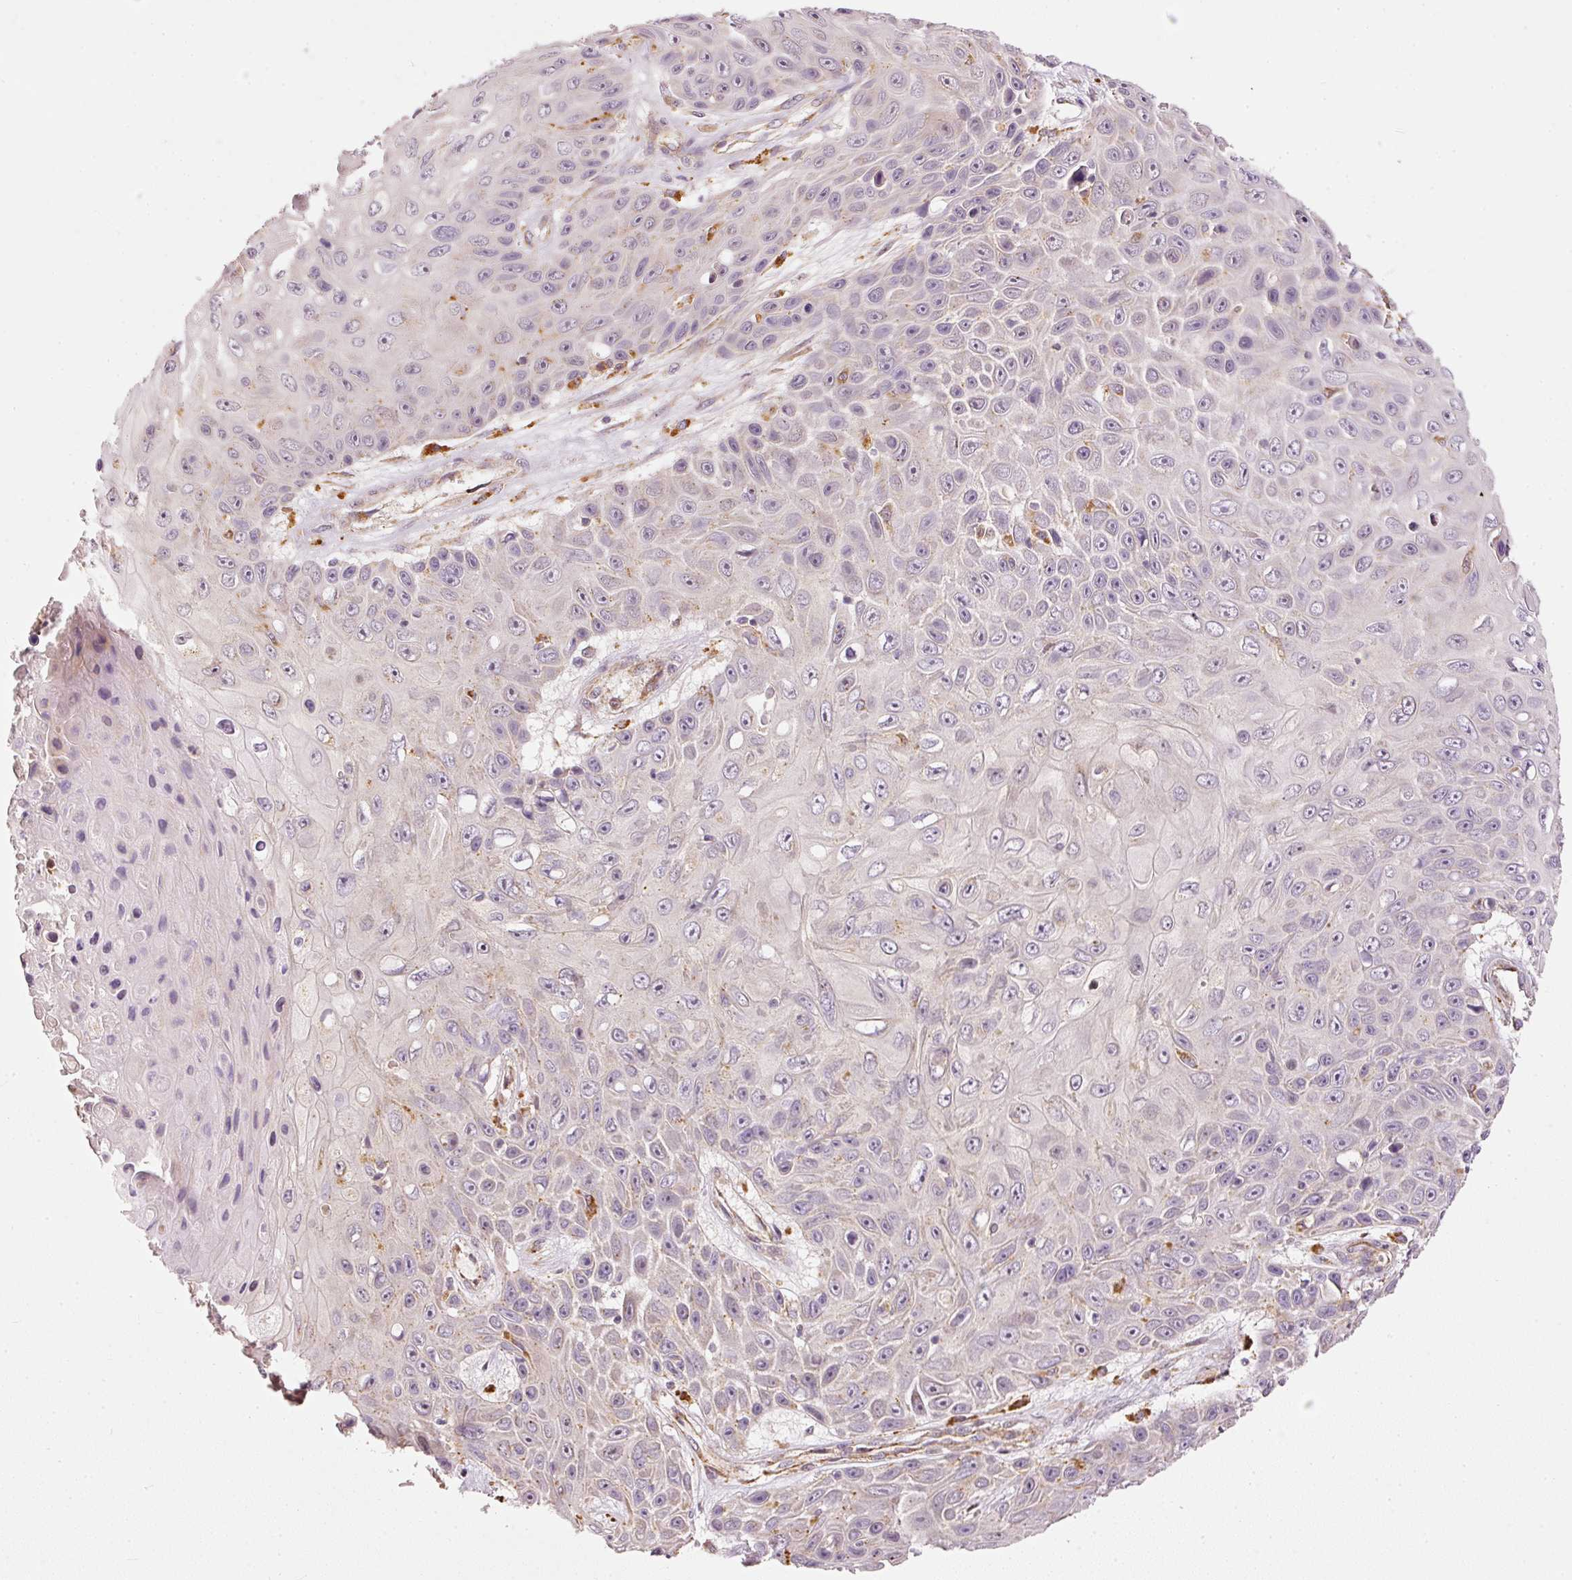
{"staining": {"intensity": "negative", "quantity": "none", "location": "none"}, "tissue": "skin cancer", "cell_type": "Tumor cells", "image_type": "cancer", "snomed": [{"axis": "morphology", "description": "Squamous cell carcinoma, NOS"}, {"axis": "topography", "description": "Skin"}], "caption": "Photomicrograph shows no protein staining in tumor cells of skin squamous cell carcinoma tissue.", "gene": "MTHFD1L", "patient": {"sex": "male", "age": 82}}